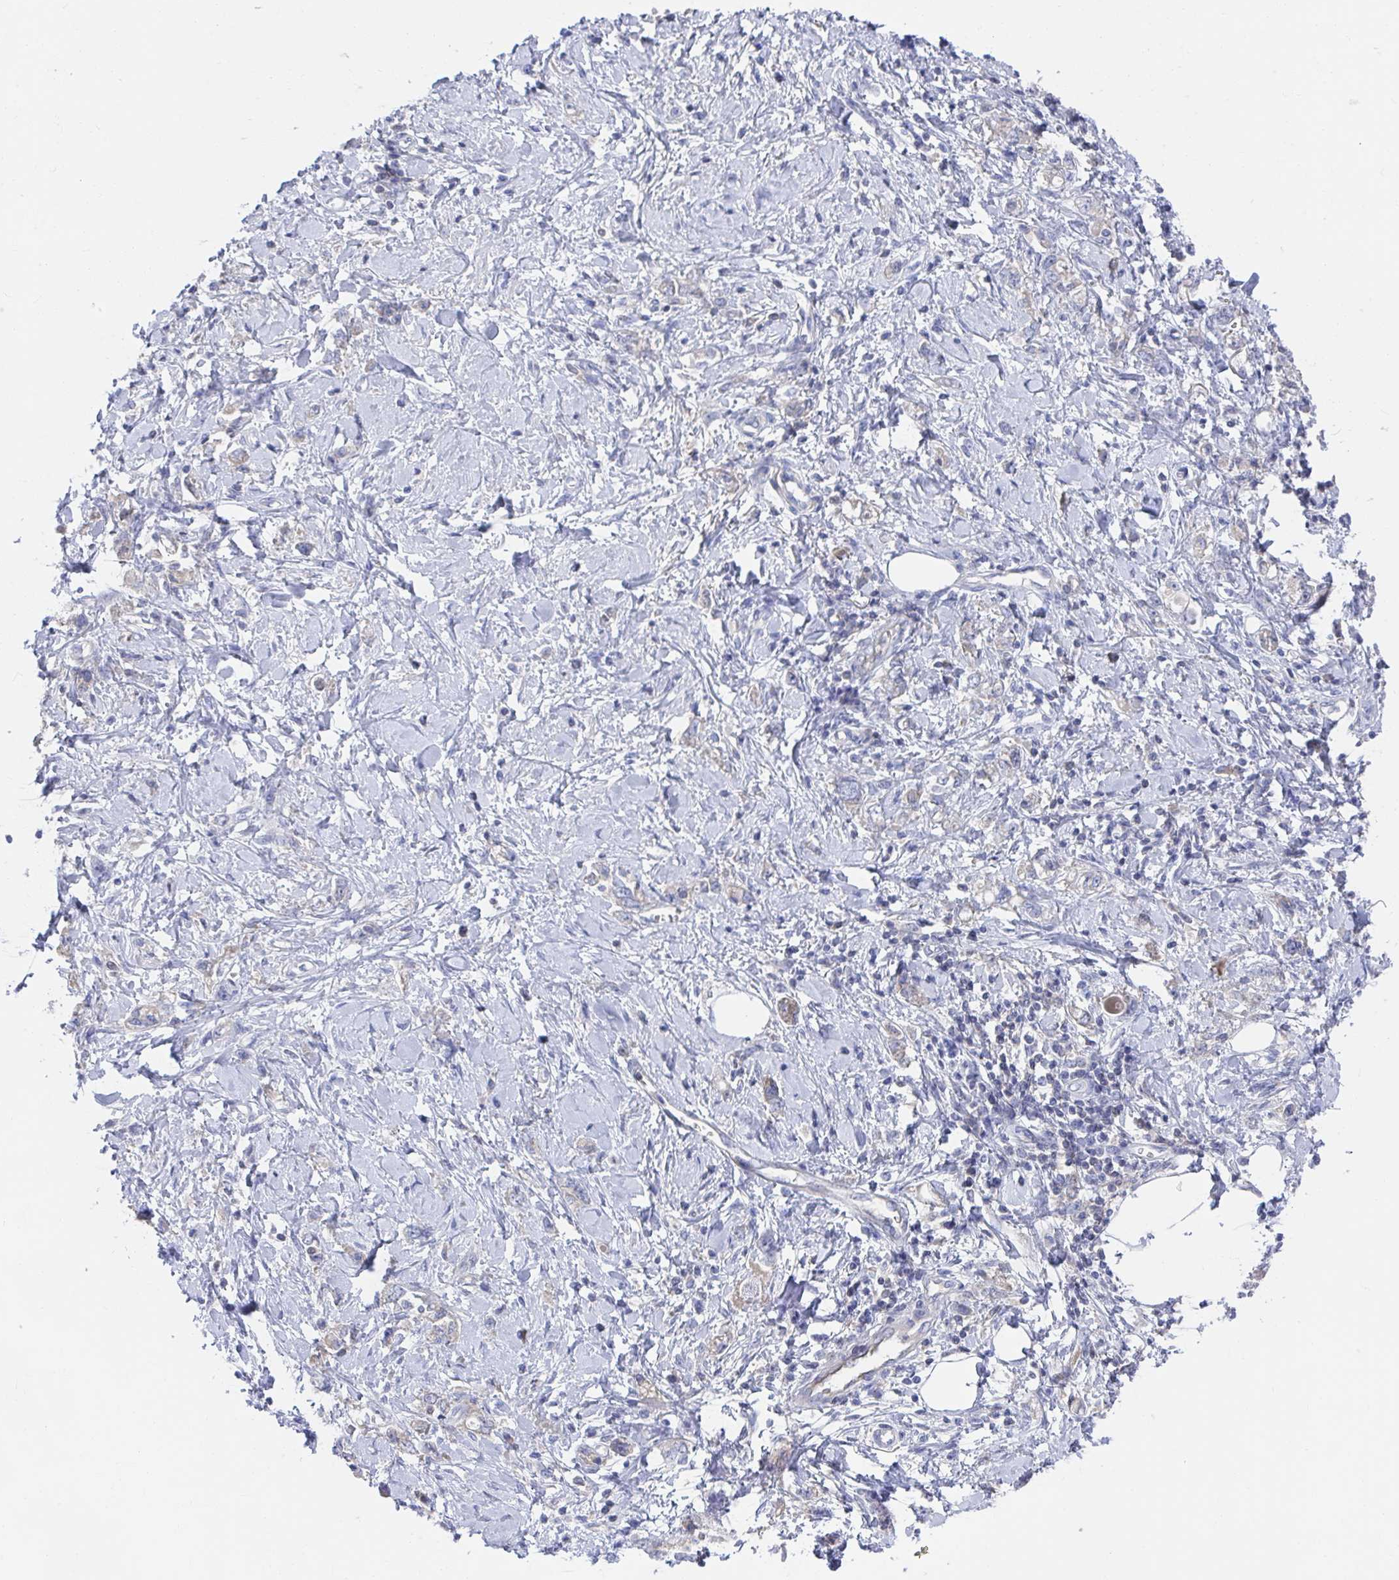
{"staining": {"intensity": "negative", "quantity": "none", "location": "none"}, "tissue": "stomach cancer", "cell_type": "Tumor cells", "image_type": "cancer", "snomed": [{"axis": "morphology", "description": "Adenocarcinoma, NOS"}, {"axis": "topography", "description": "Stomach"}], "caption": "A photomicrograph of stomach cancer (adenocarcinoma) stained for a protein exhibits no brown staining in tumor cells.", "gene": "TNFAIP6", "patient": {"sex": "female", "age": 76}}